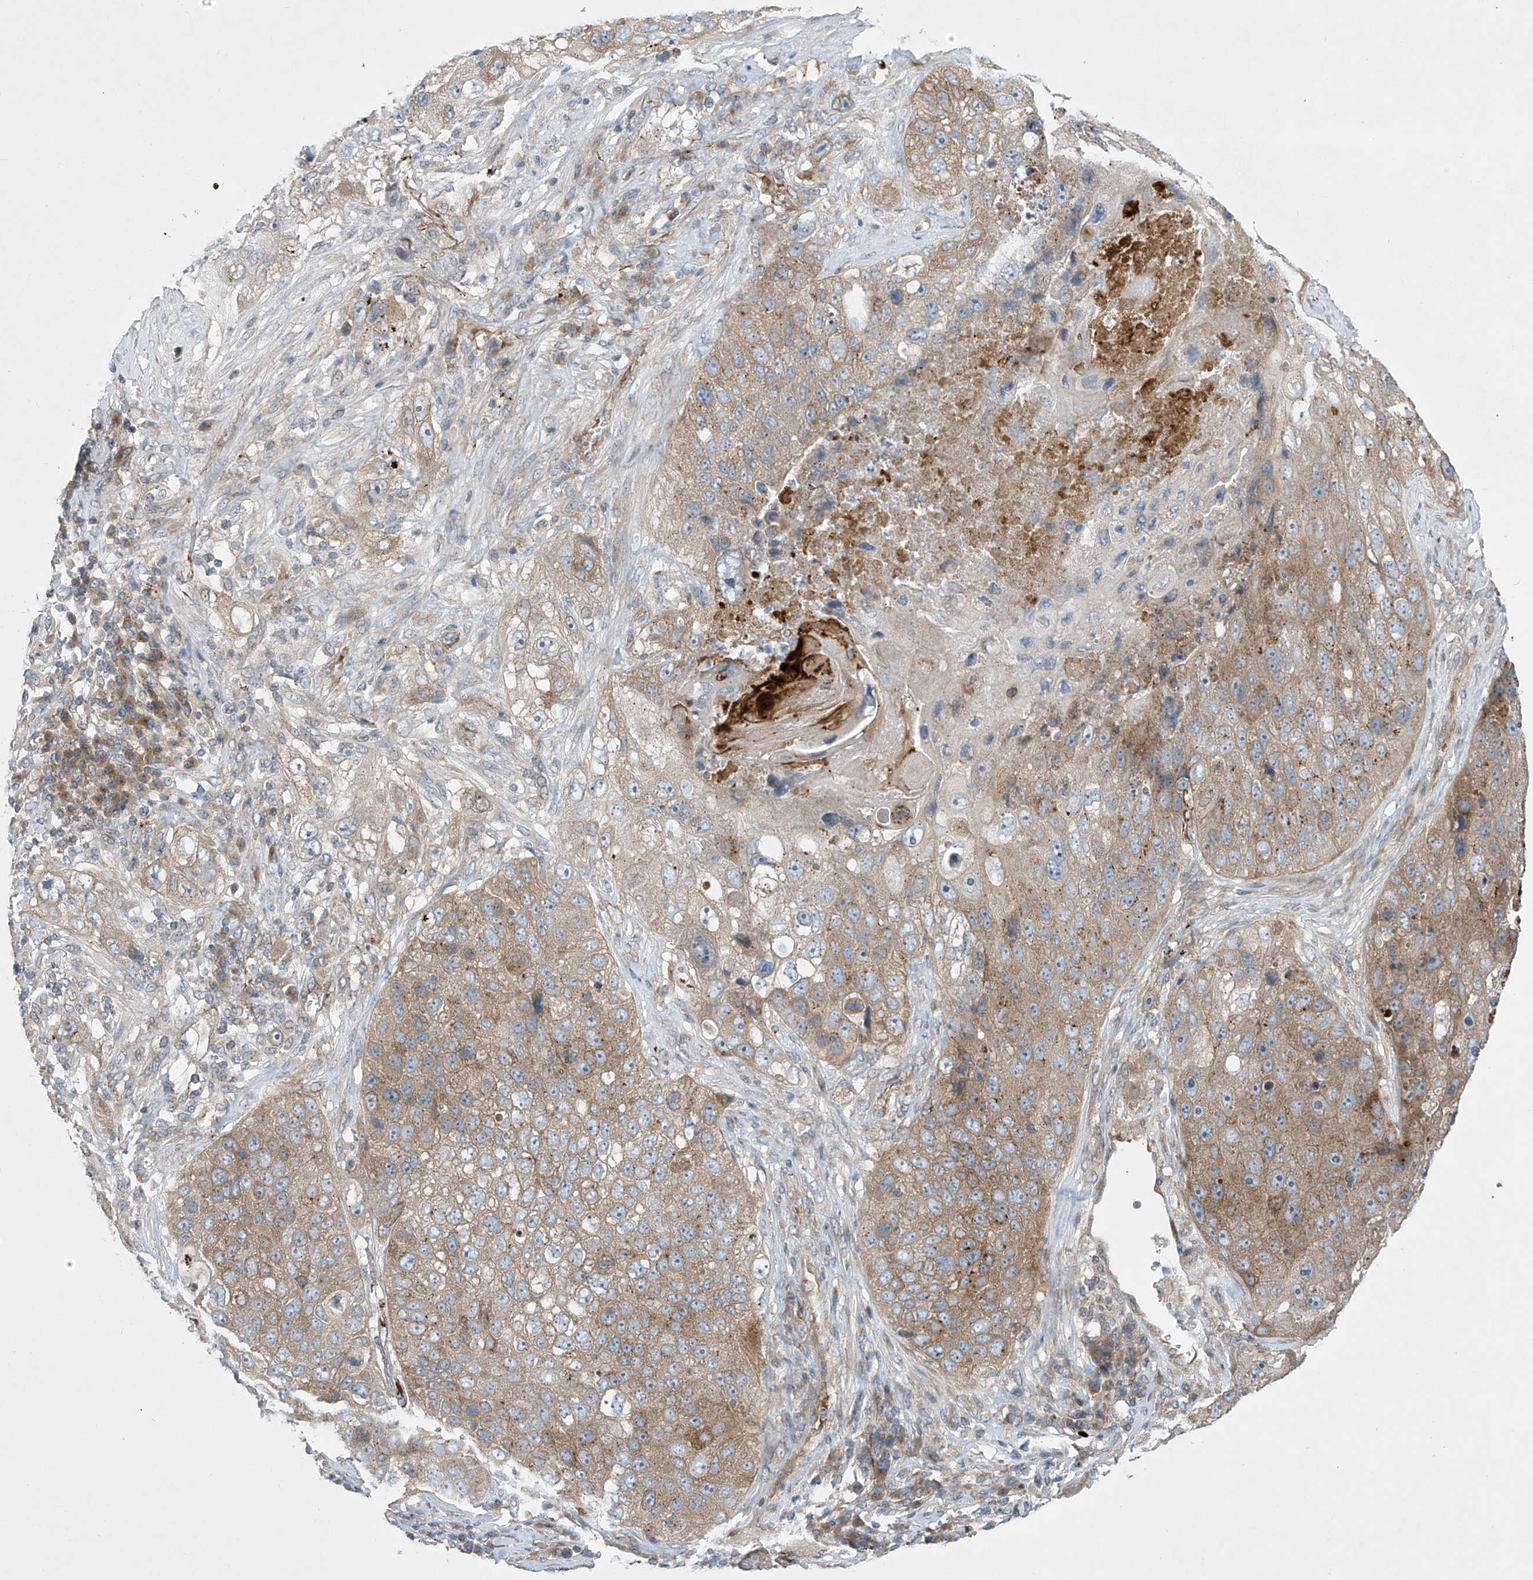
{"staining": {"intensity": "moderate", "quantity": ">75%", "location": "cytoplasmic/membranous"}, "tissue": "lung cancer", "cell_type": "Tumor cells", "image_type": "cancer", "snomed": [{"axis": "morphology", "description": "Squamous cell carcinoma, NOS"}, {"axis": "topography", "description": "Lung"}], "caption": "This image reveals immunohistochemistry staining of lung cancer (squamous cell carcinoma), with medium moderate cytoplasmic/membranous staining in approximately >75% of tumor cells.", "gene": "TJAP1", "patient": {"sex": "male", "age": 61}}